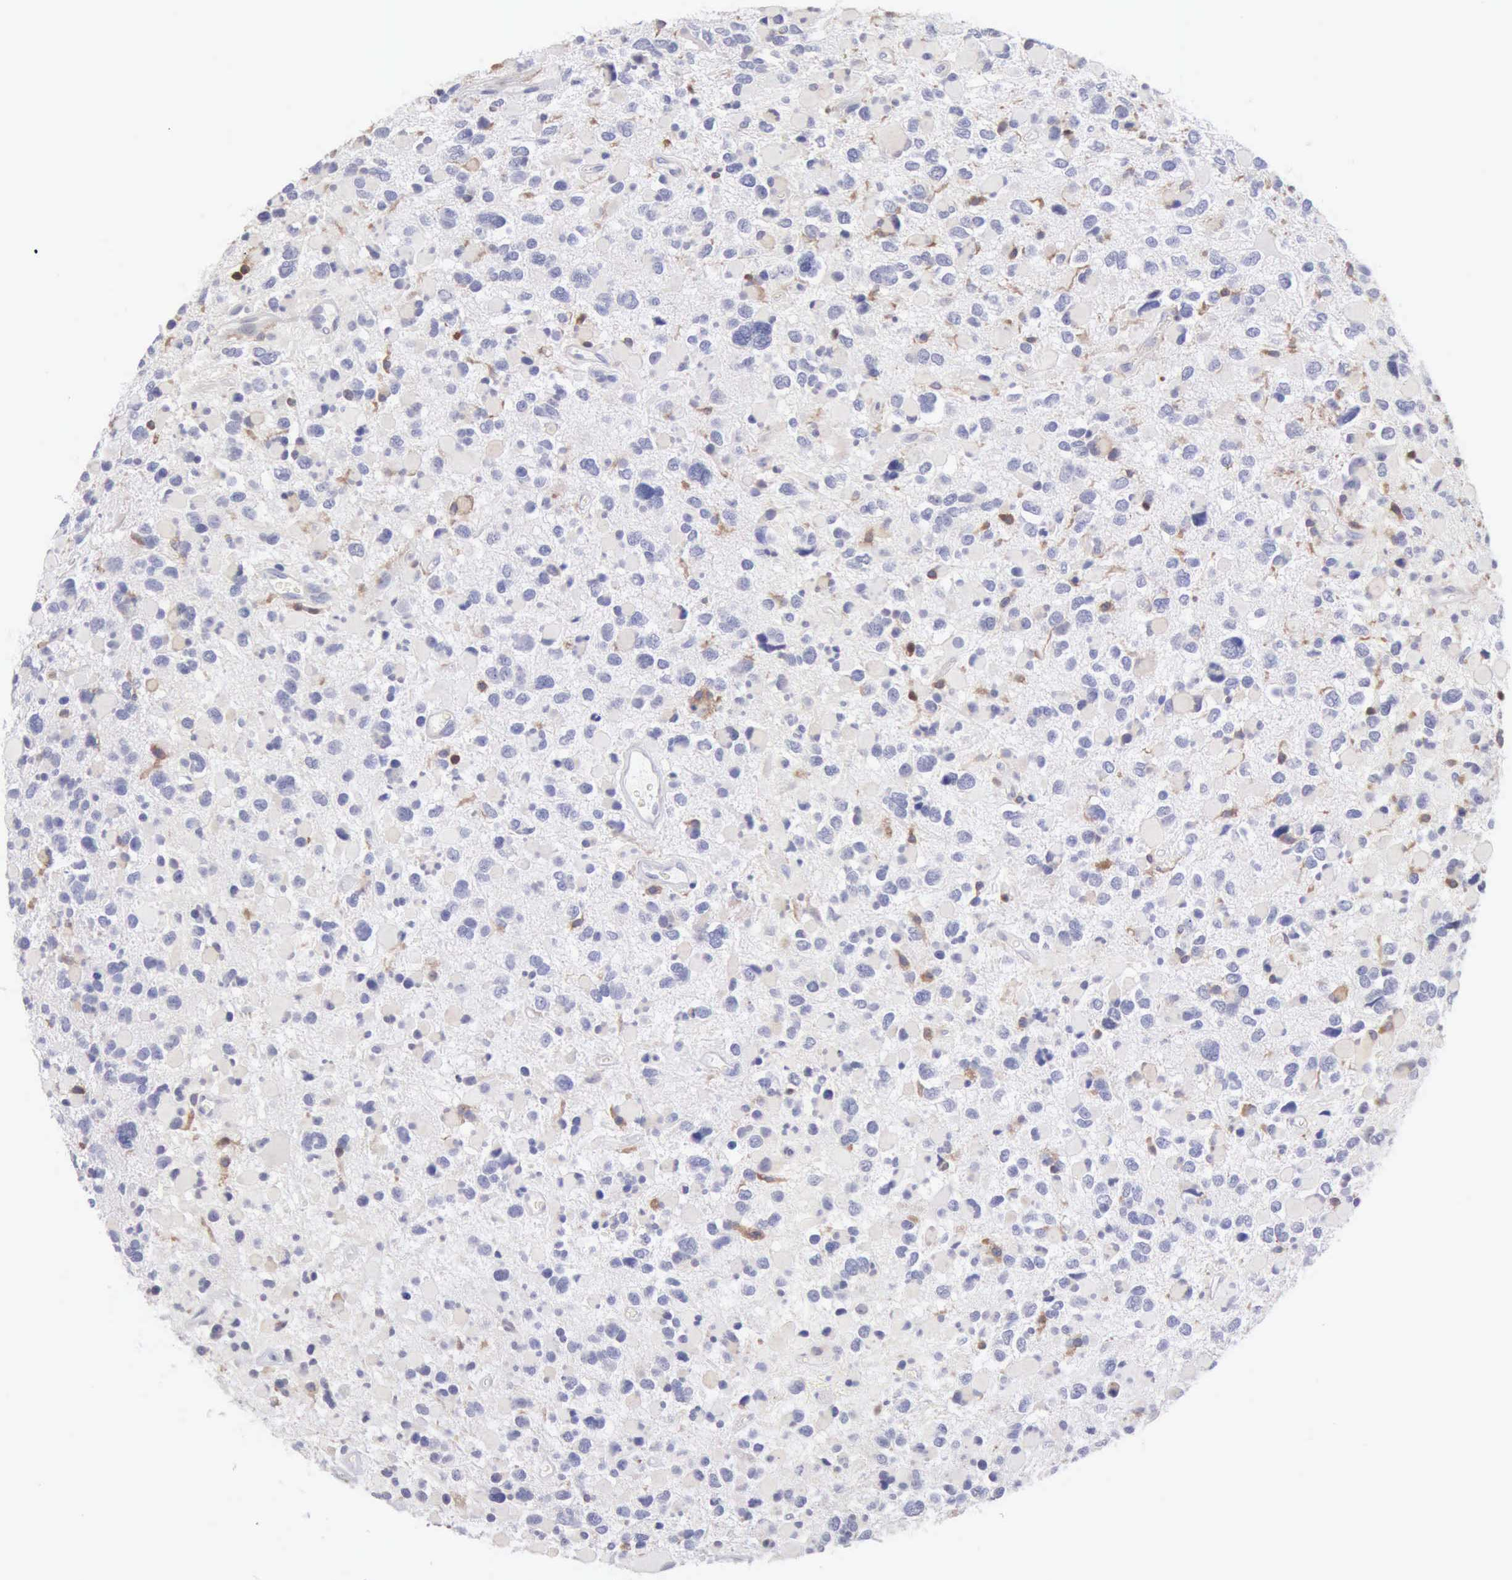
{"staining": {"intensity": "negative", "quantity": "none", "location": "none"}, "tissue": "glioma", "cell_type": "Tumor cells", "image_type": "cancer", "snomed": [{"axis": "morphology", "description": "Glioma, malignant, High grade"}, {"axis": "topography", "description": "Brain"}], "caption": "DAB (3,3'-diaminobenzidine) immunohistochemical staining of malignant glioma (high-grade) displays no significant positivity in tumor cells.", "gene": "SASH3", "patient": {"sex": "female", "age": 37}}